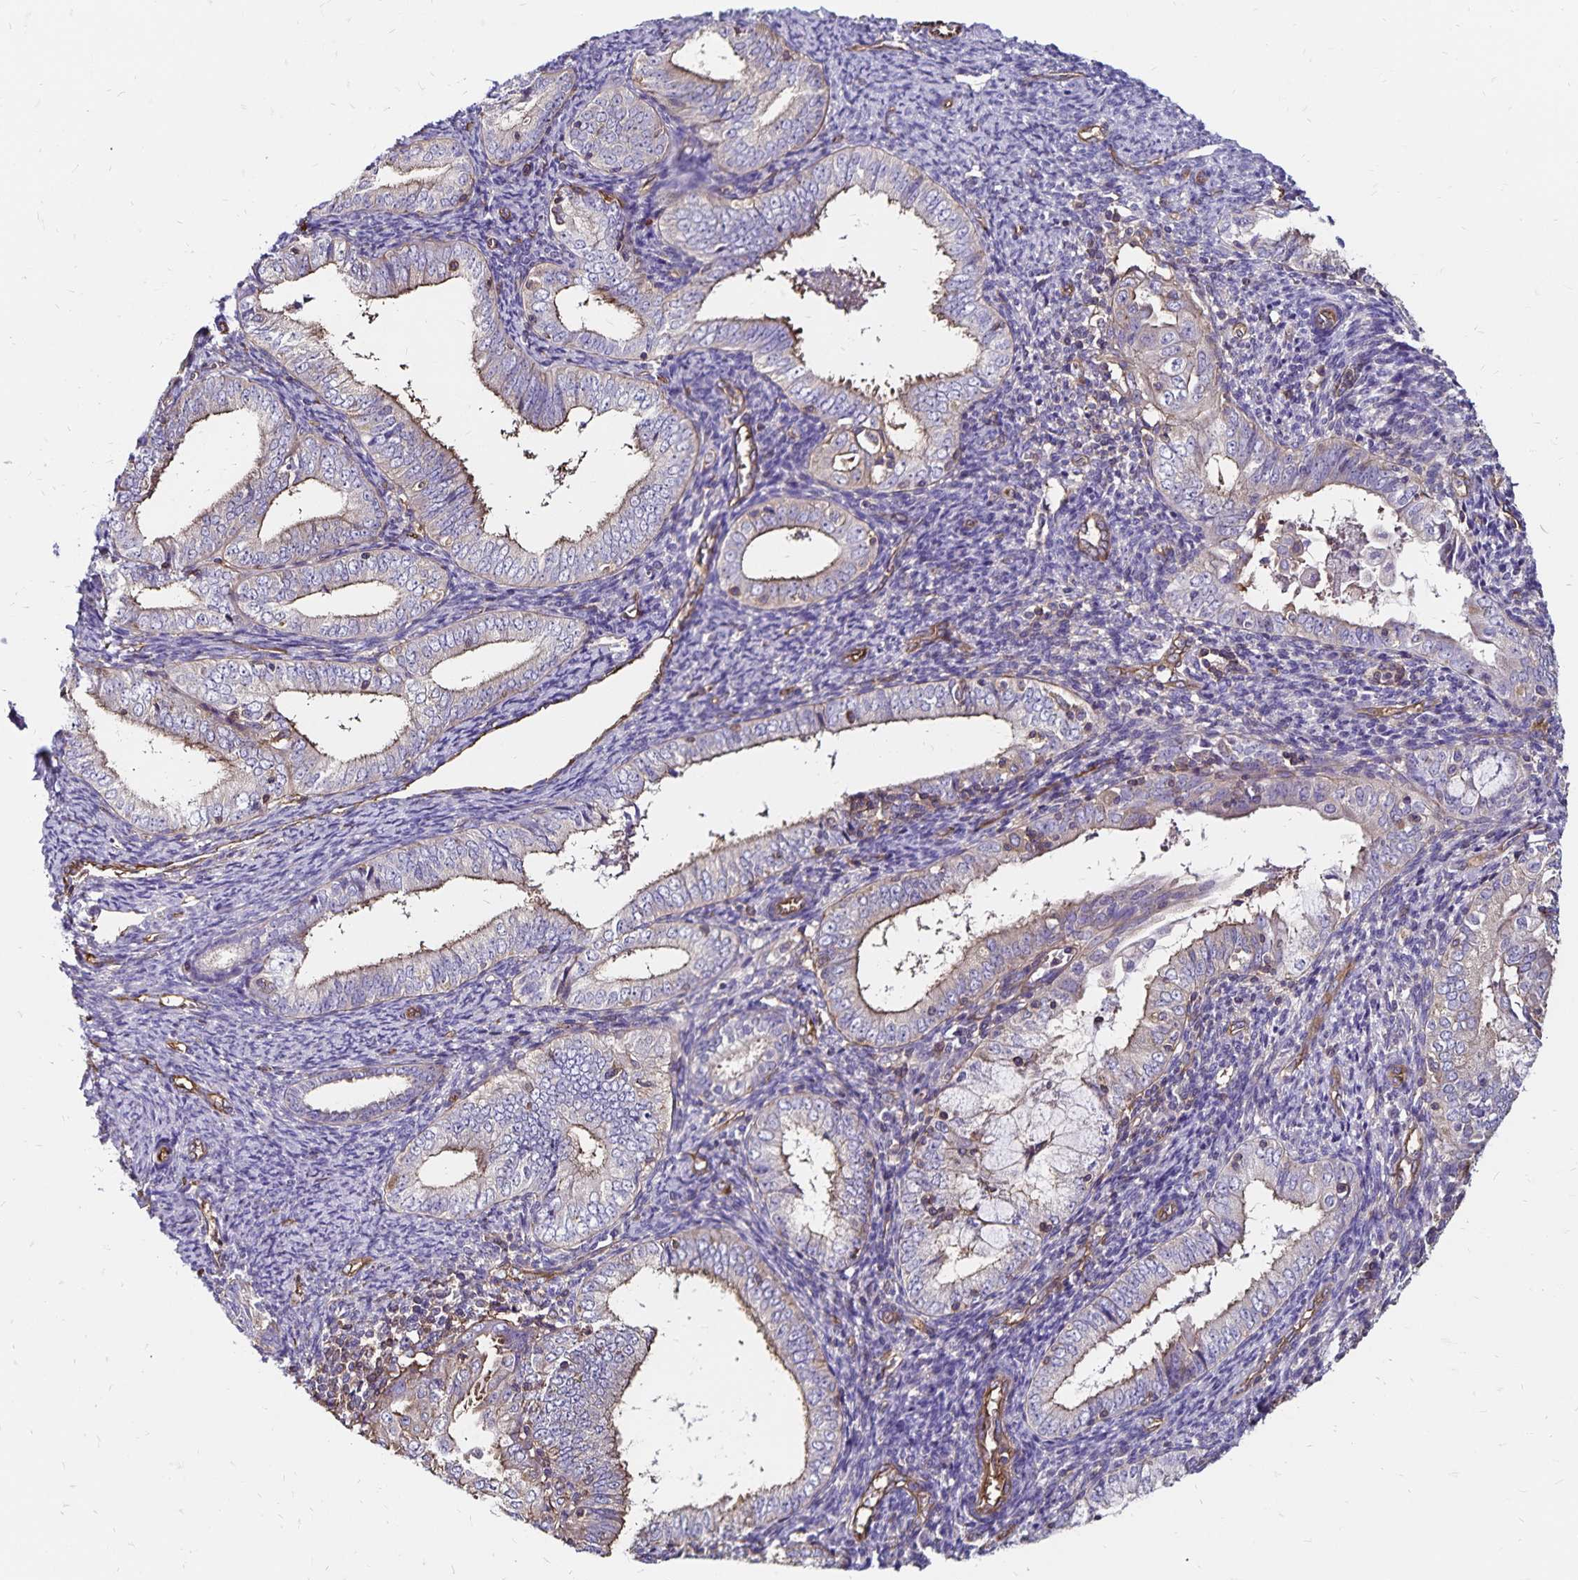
{"staining": {"intensity": "weak", "quantity": "25%-75%", "location": "cytoplasmic/membranous"}, "tissue": "endometrial cancer", "cell_type": "Tumor cells", "image_type": "cancer", "snomed": [{"axis": "morphology", "description": "Adenocarcinoma, NOS"}, {"axis": "topography", "description": "Endometrium"}], "caption": "Protein expression by immunohistochemistry shows weak cytoplasmic/membranous staining in about 25%-75% of tumor cells in adenocarcinoma (endometrial). (Brightfield microscopy of DAB IHC at high magnification).", "gene": "RPRML", "patient": {"sex": "female", "age": 55}}